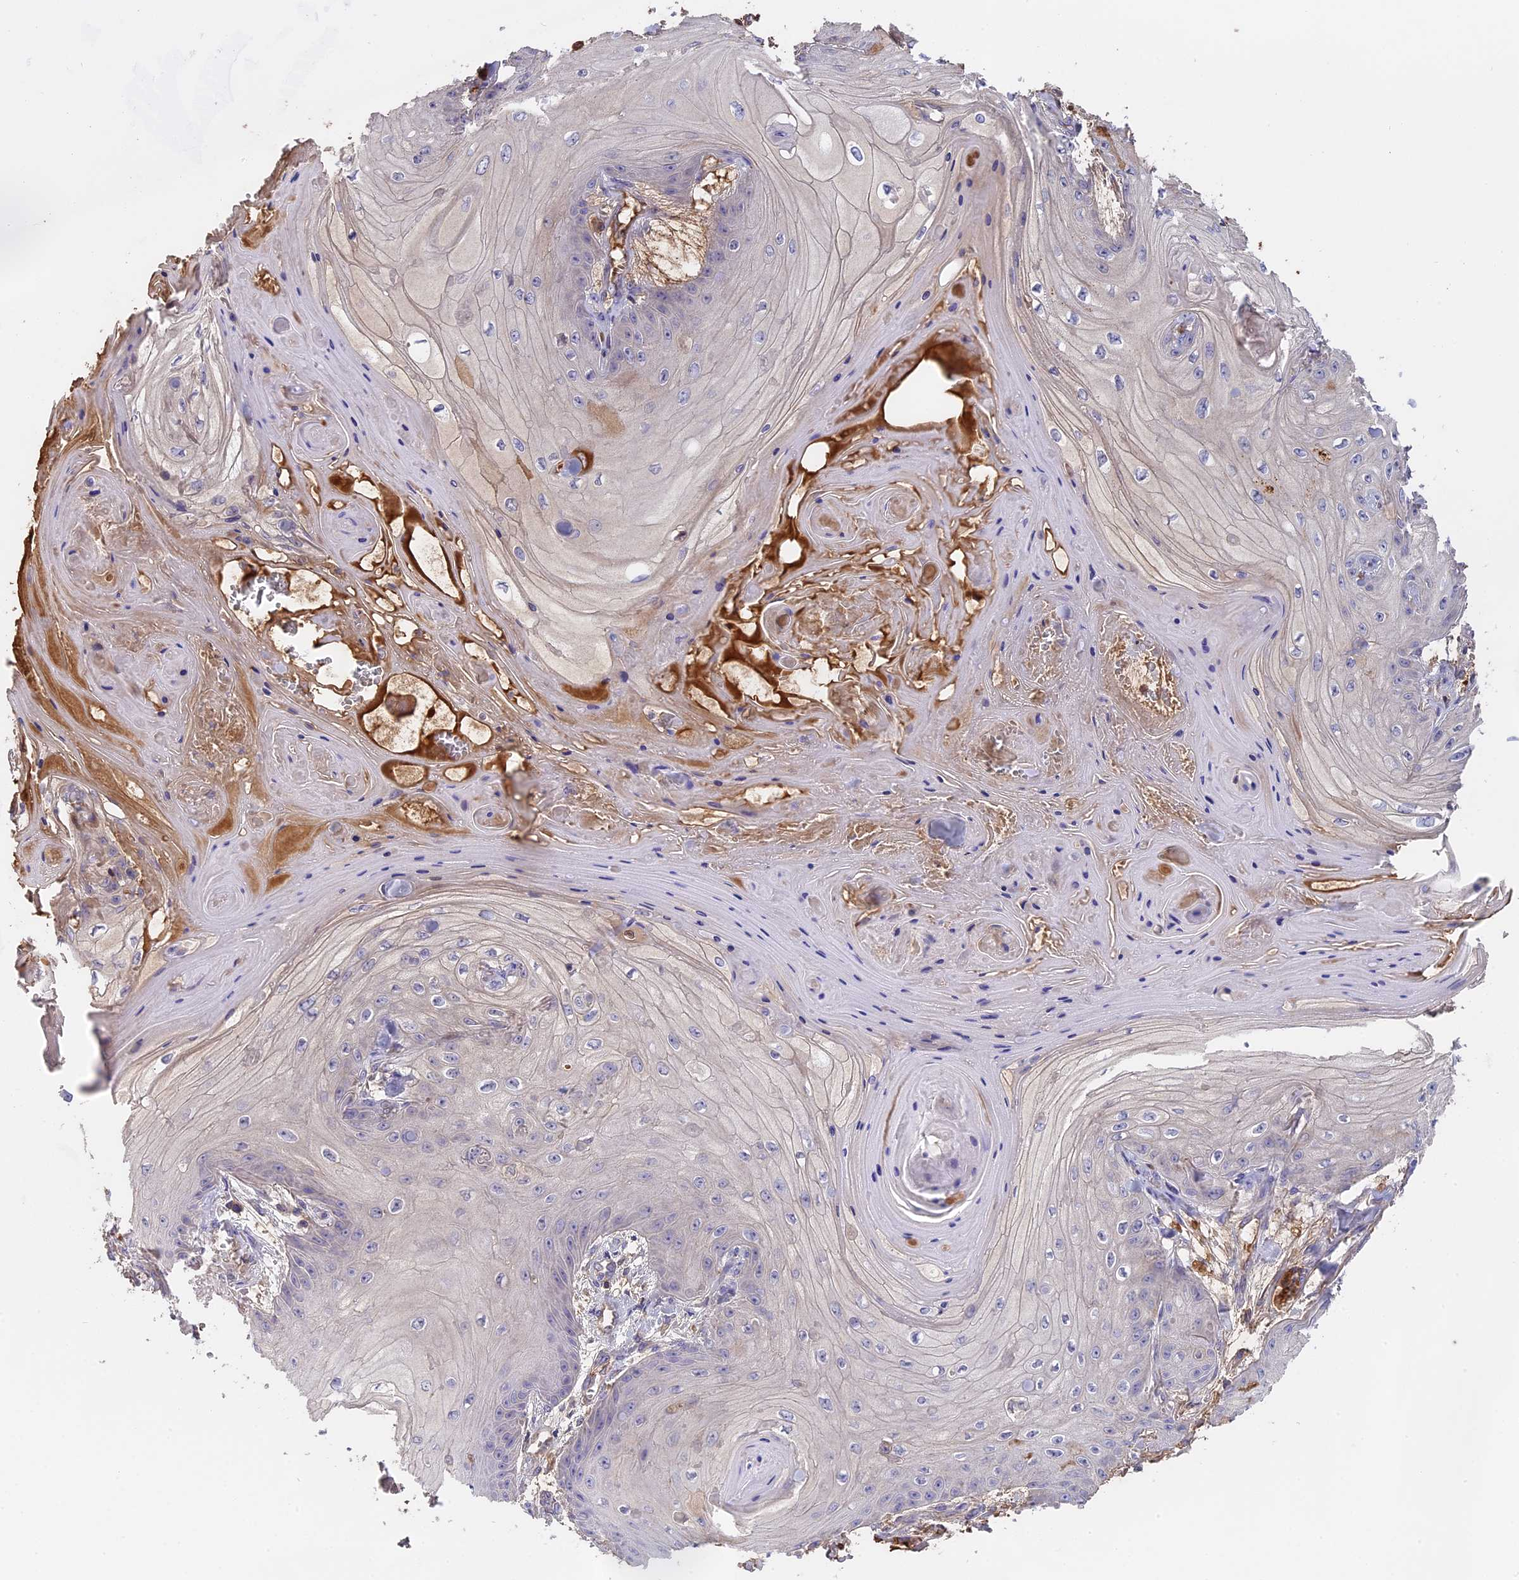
{"staining": {"intensity": "negative", "quantity": "none", "location": "none"}, "tissue": "skin cancer", "cell_type": "Tumor cells", "image_type": "cancer", "snomed": [{"axis": "morphology", "description": "Squamous cell carcinoma, NOS"}, {"axis": "topography", "description": "Skin"}], "caption": "The immunohistochemistry histopathology image has no significant staining in tumor cells of skin cancer (squamous cell carcinoma) tissue.", "gene": "CFAP119", "patient": {"sex": "male", "age": 74}}